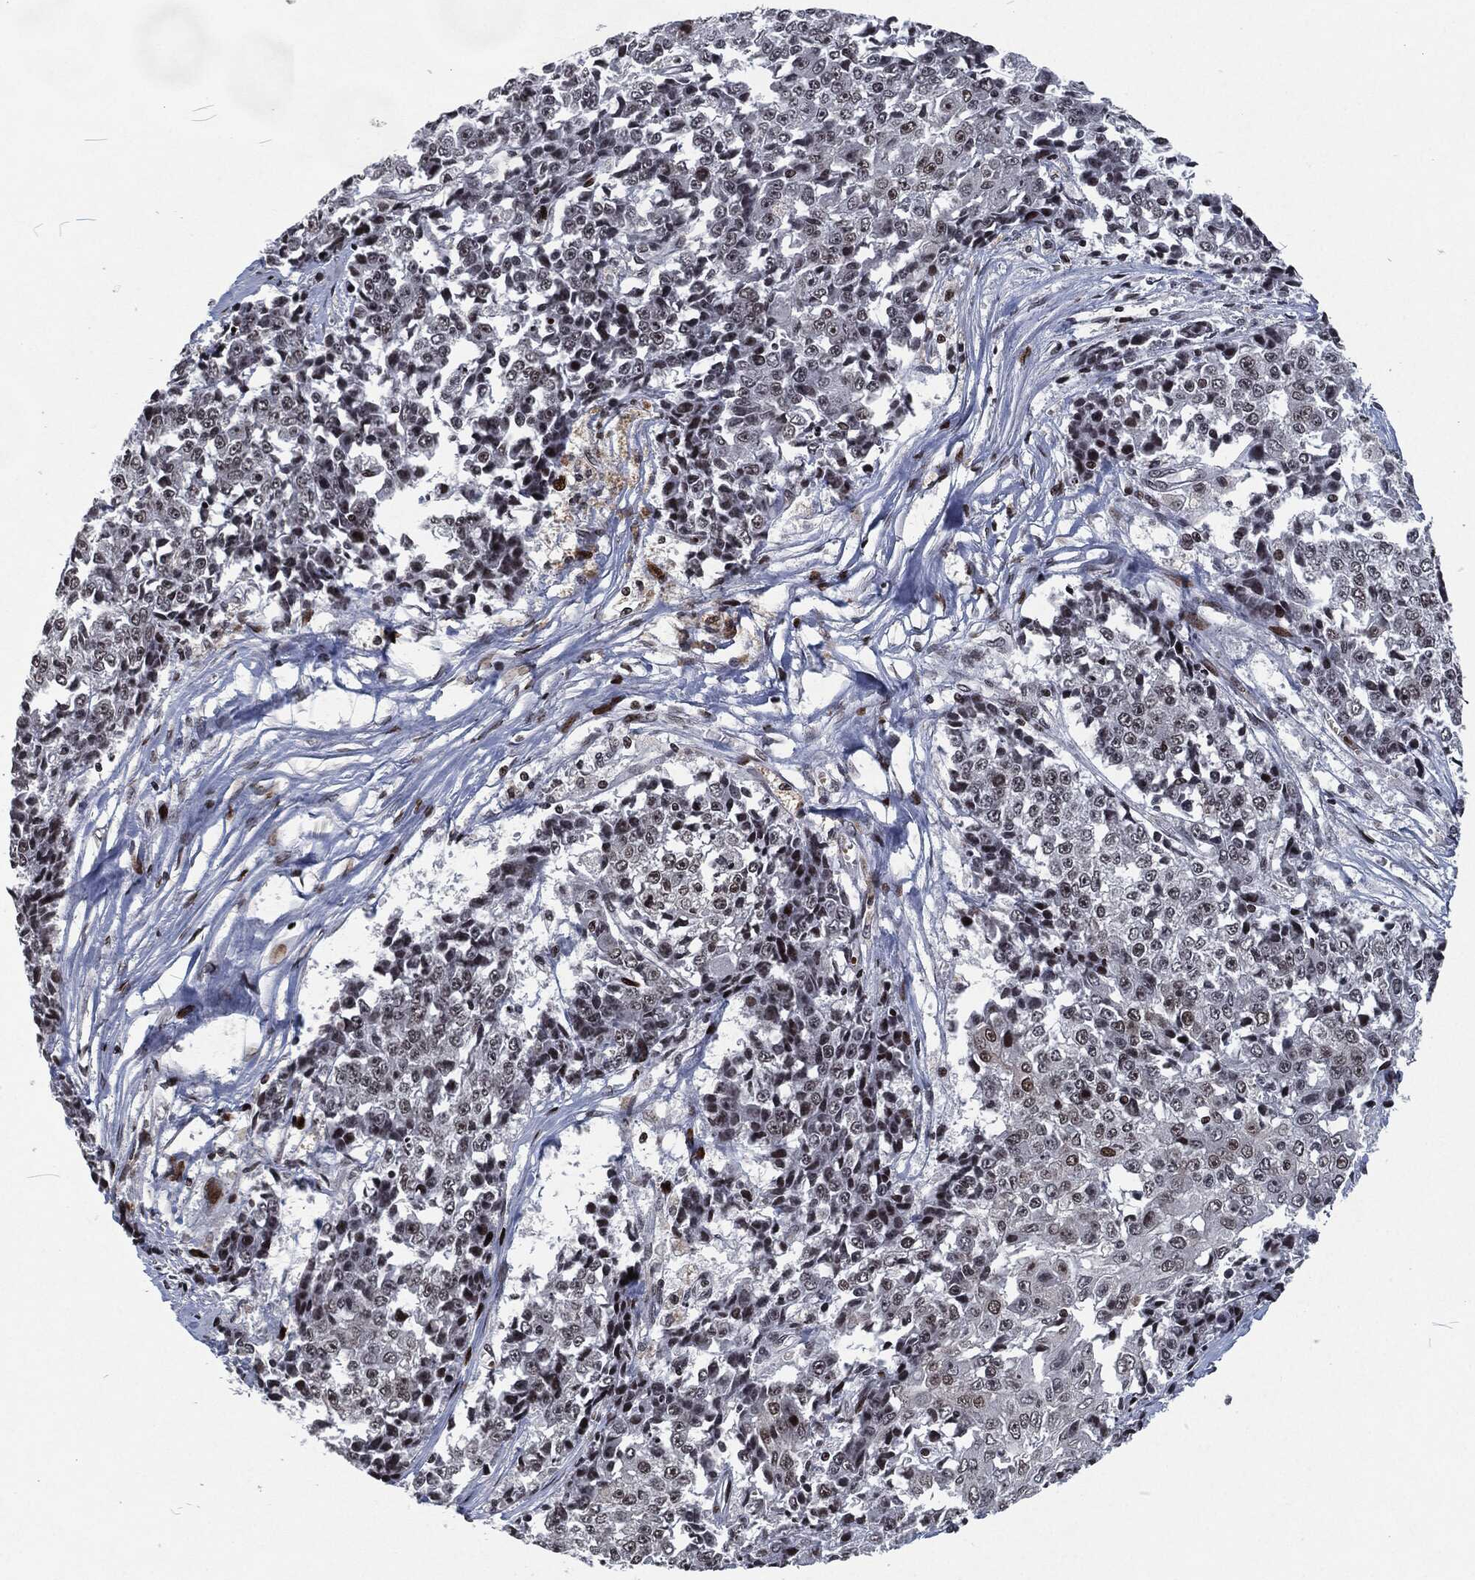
{"staining": {"intensity": "moderate", "quantity": "<25%", "location": "nuclear"}, "tissue": "ovarian cancer", "cell_type": "Tumor cells", "image_type": "cancer", "snomed": [{"axis": "morphology", "description": "Carcinoma, endometroid"}, {"axis": "topography", "description": "Ovary"}], "caption": "Protein expression analysis of human endometroid carcinoma (ovarian) reveals moderate nuclear staining in about <25% of tumor cells.", "gene": "EGFR", "patient": {"sex": "female", "age": 42}}